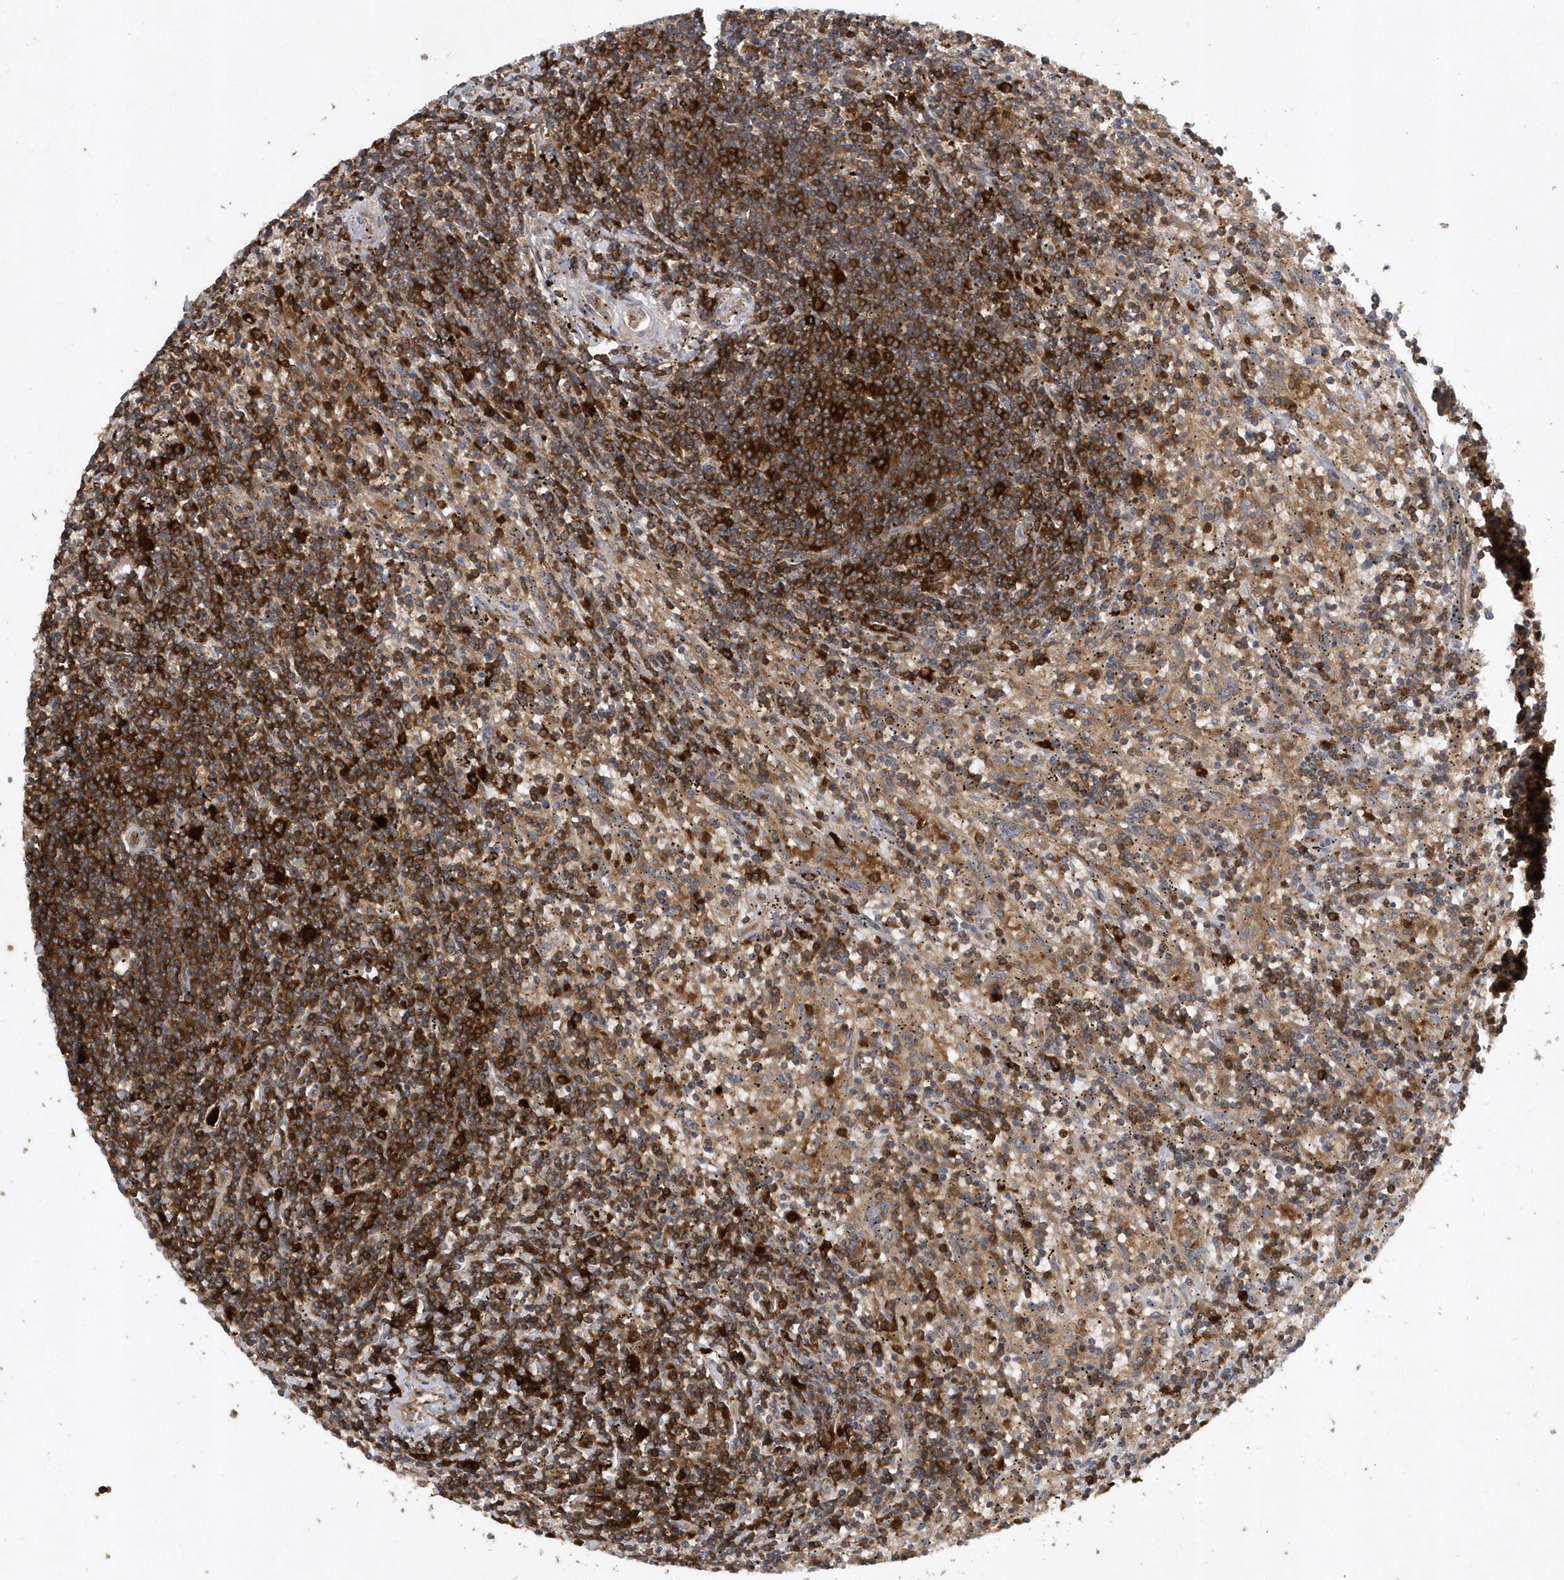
{"staining": {"intensity": "strong", "quantity": "25%-75%", "location": "cytoplasmic/membranous"}, "tissue": "lymphoma", "cell_type": "Tumor cells", "image_type": "cancer", "snomed": [{"axis": "morphology", "description": "Malignant lymphoma, non-Hodgkin's type, Low grade"}, {"axis": "topography", "description": "Spleen"}], "caption": "Immunohistochemistry staining of malignant lymphoma, non-Hodgkin's type (low-grade), which displays high levels of strong cytoplasmic/membranous expression in about 25%-75% of tumor cells indicating strong cytoplasmic/membranous protein staining. The staining was performed using DAB (brown) for protein detection and nuclei were counterstained in hematoxylin (blue).", "gene": "PAICS", "patient": {"sex": "male", "age": 76}}